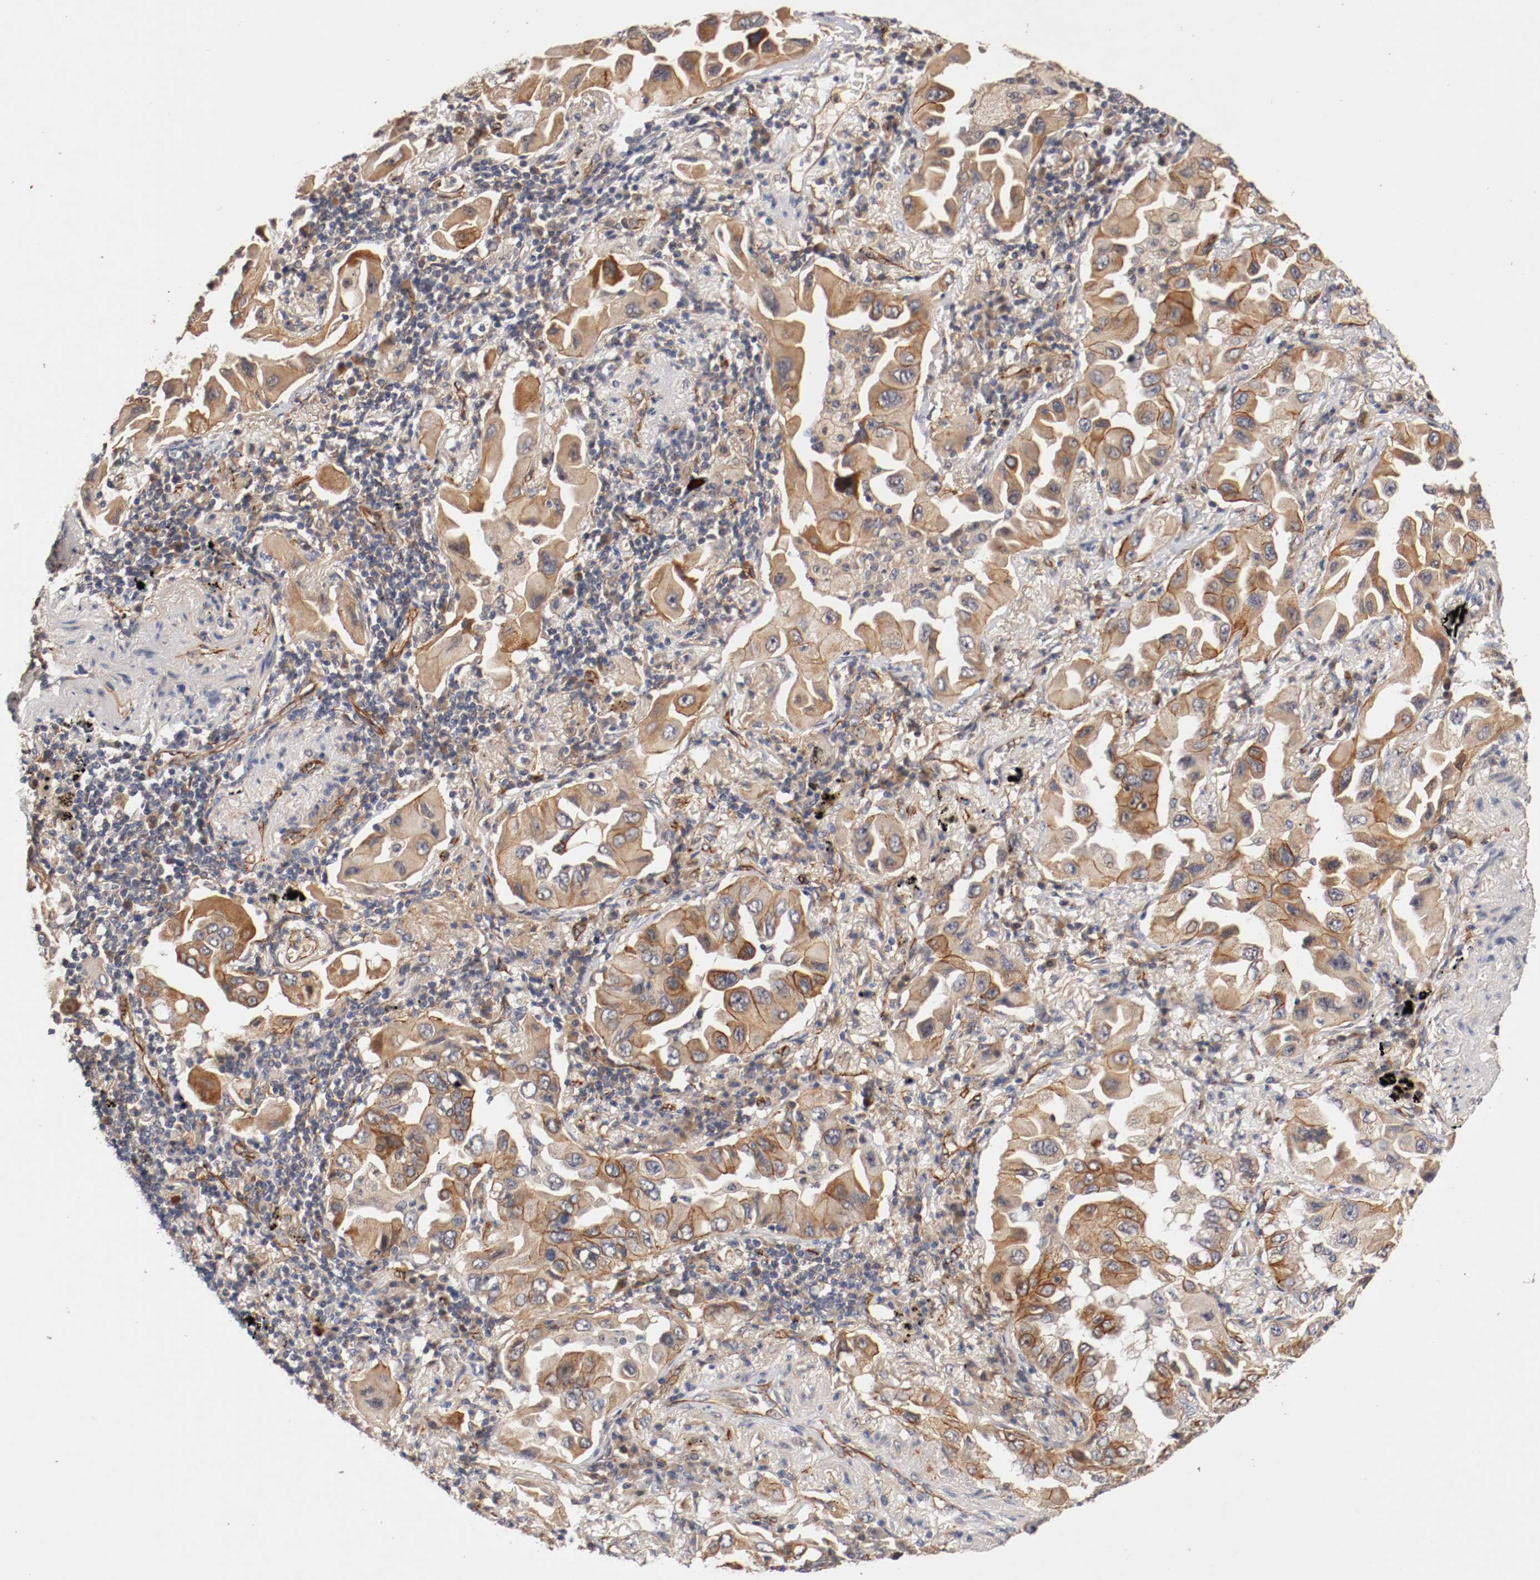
{"staining": {"intensity": "moderate", "quantity": ">75%", "location": "cytoplasmic/membranous"}, "tissue": "lung cancer", "cell_type": "Tumor cells", "image_type": "cancer", "snomed": [{"axis": "morphology", "description": "Adenocarcinoma, NOS"}, {"axis": "topography", "description": "Lung"}], "caption": "A photomicrograph of lung cancer stained for a protein shows moderate cytoplasmic/membranous brown staining in tumor cells. (IHC, brightfield microscopy, high magnification).", "gene": "TYK2", "patient": {"sex": "female", "age": 65}}